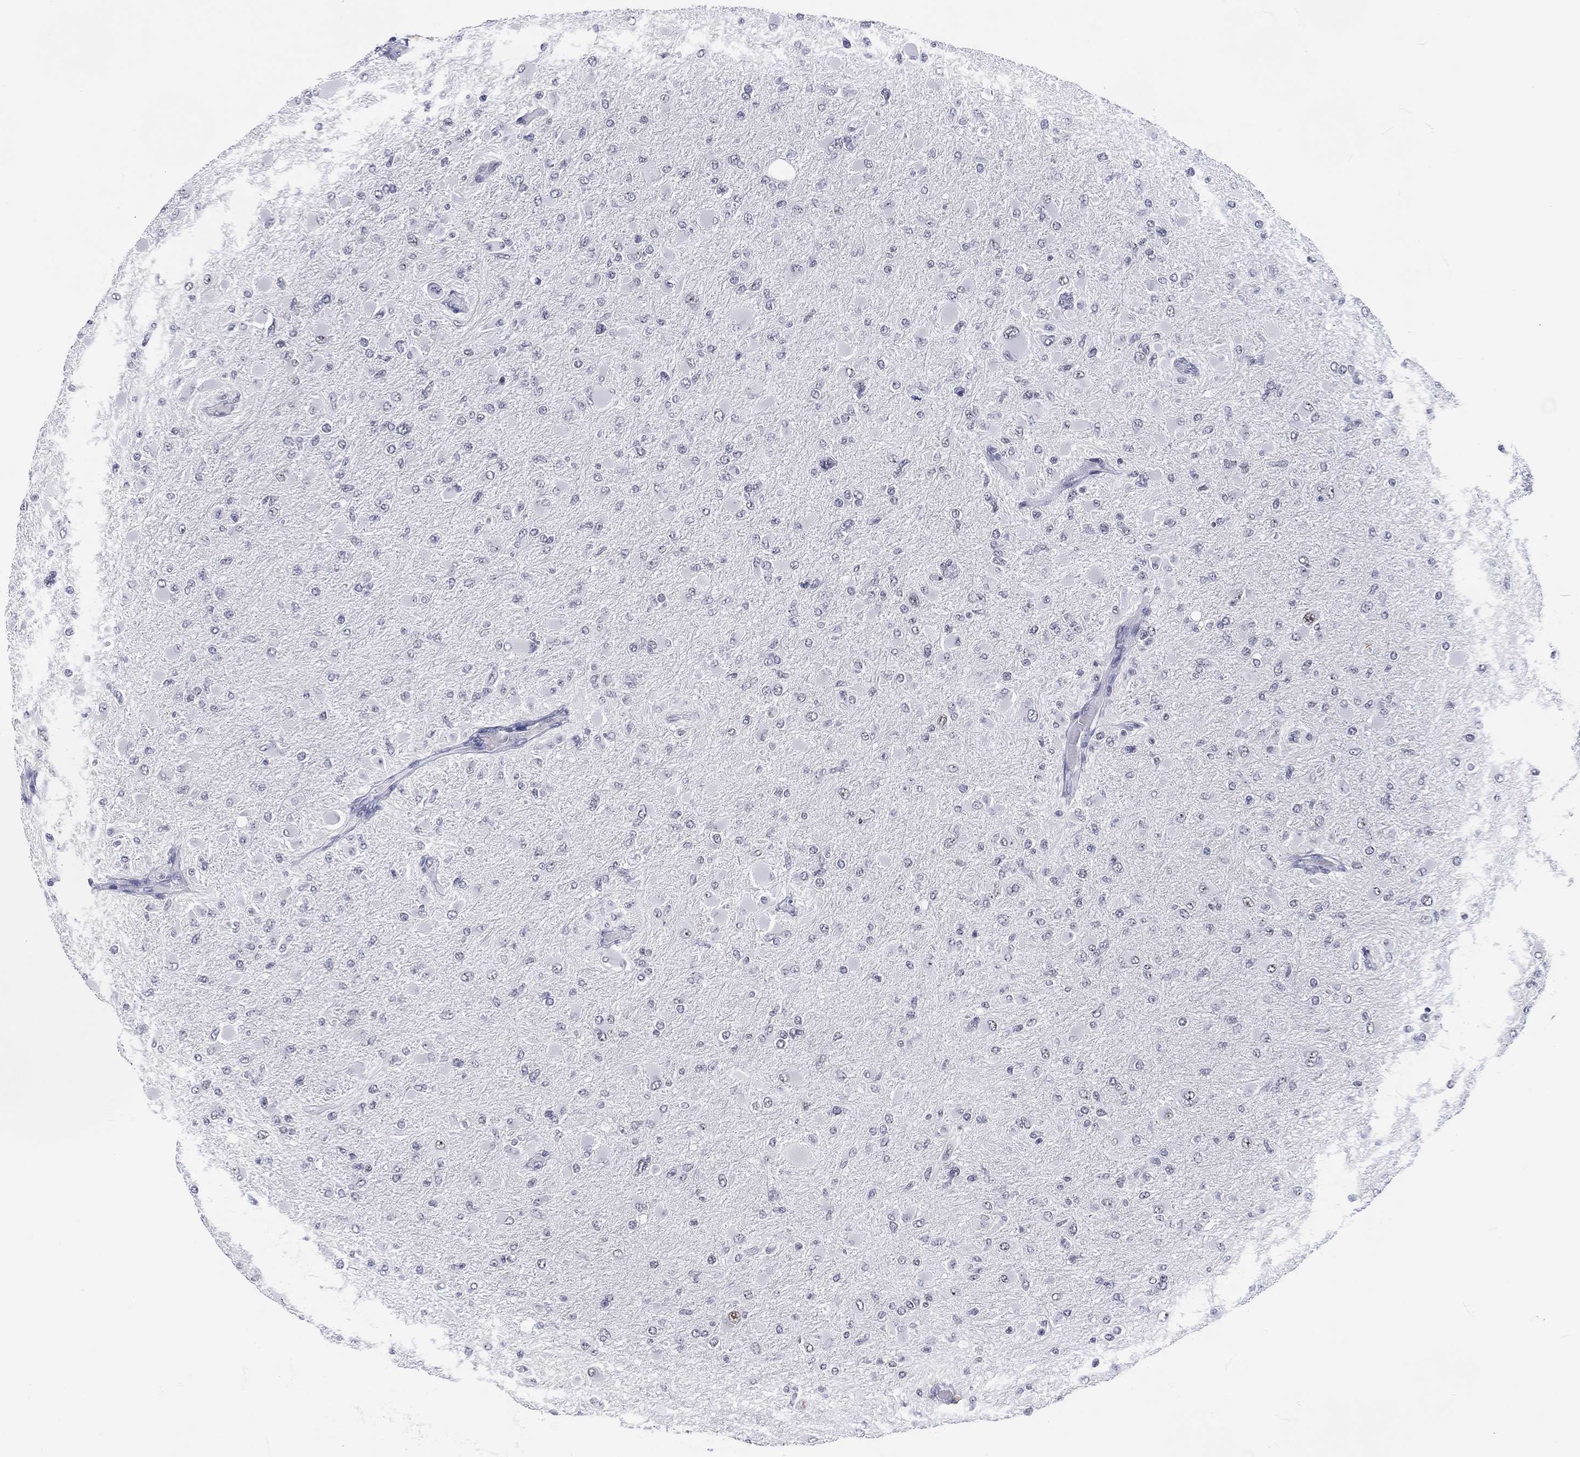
{"staining": {"intensity": "negative", "quantity": "none", "location": "none"}, "tissue": "glioma", "cell_type": "Tumor cells", "image_type": "cancer", "snomed": [{"axis": "morphology", "description": "Glioma, malignant, High grade"}, {"axis": "topography", "description": "Cerebral cortex"}], "caption": "IHC micrograph of human high-grade glioma (malignant) stained for a protein (brown), which shows no expression in tumor cells. (DAB IHC visualized using brightfield microscopy, high magnification).", "gene": "MAPK8IP1", "patient": {"sex": "female", "age": 36}}